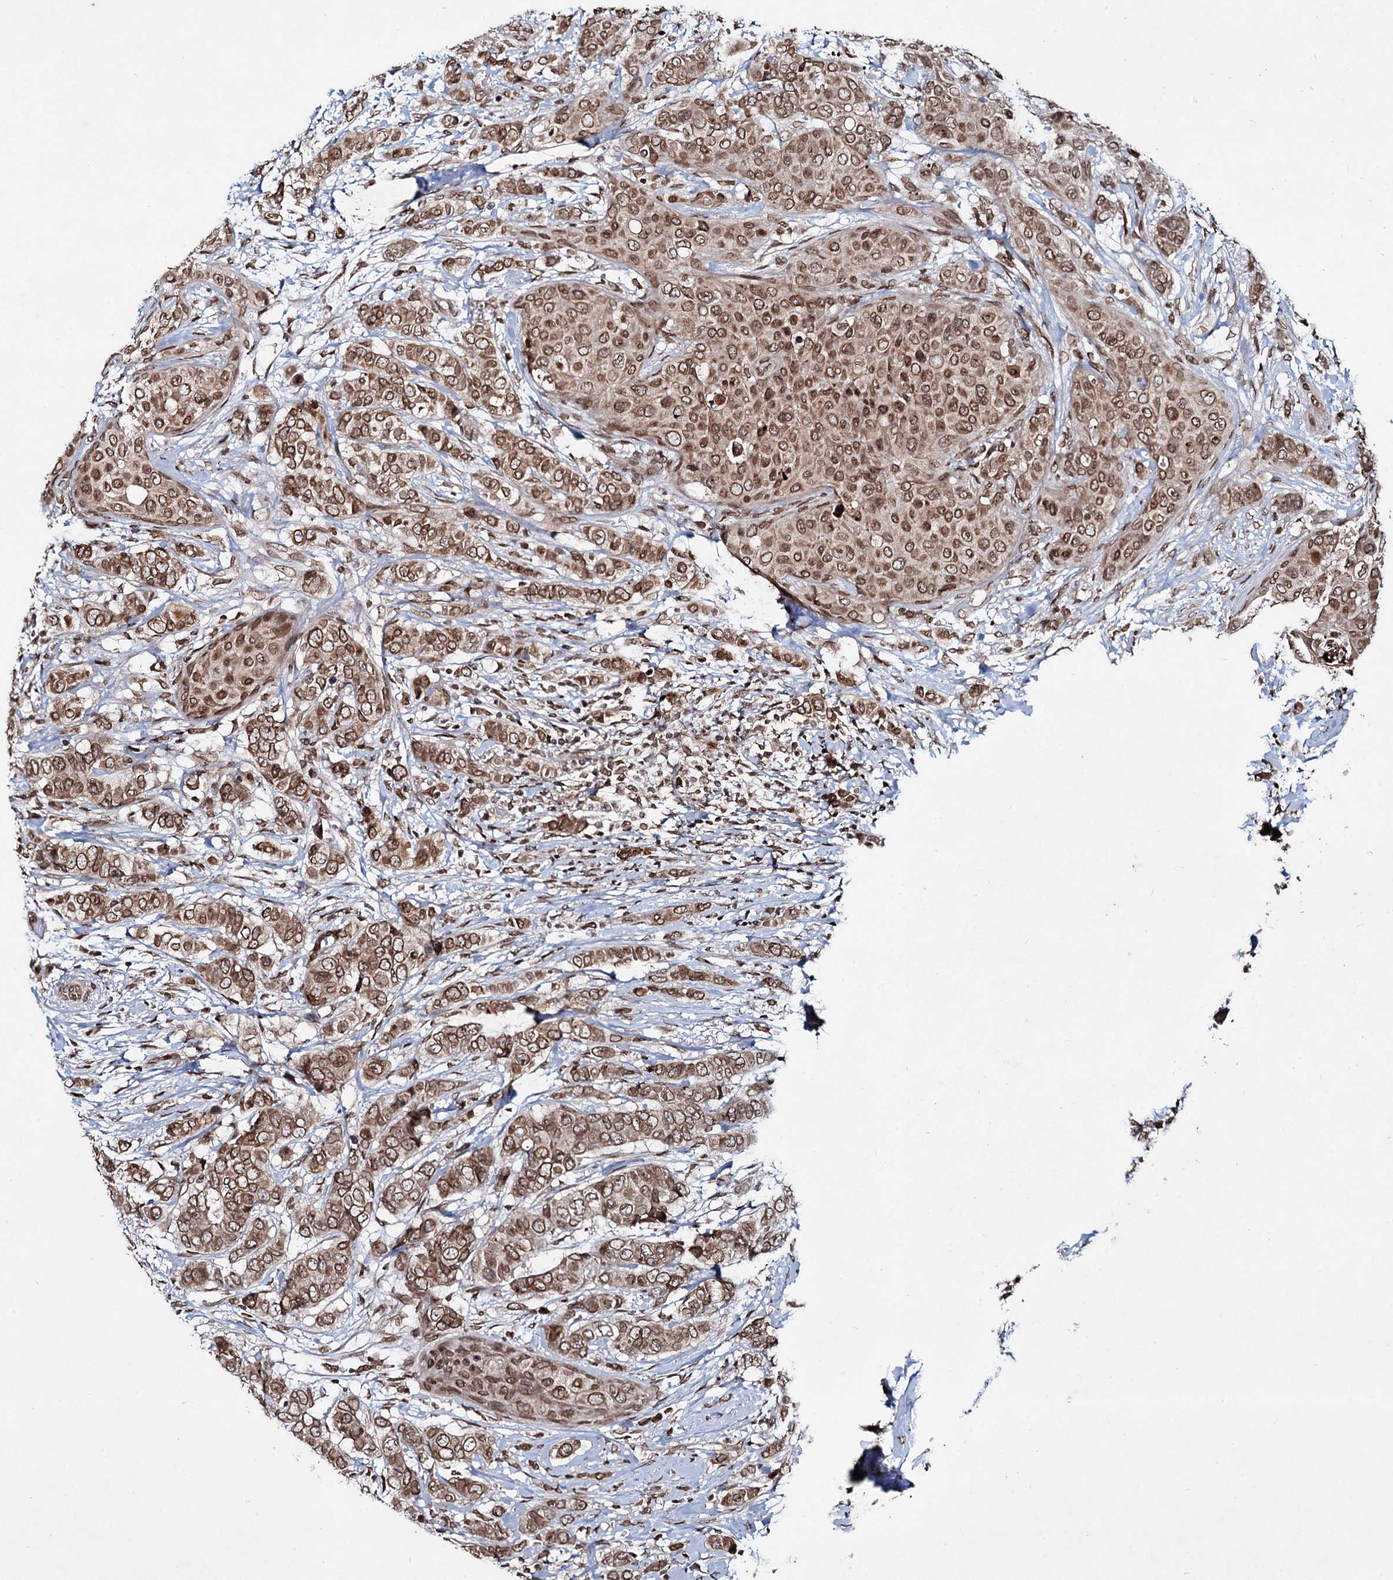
{"staining": {"intensity": "strong", "quantity": ">75%", "location": "cytoplasmic/membranous,nuclear"}, "tissue": "breast cancer", "cell_type": "Tumor cells", "image_type": "cancer", "snomed": [{"axis": "morphology", "description": "Lobular carcinoma"}, {"axis": "topography", "description": "Breast"}], "caption": "There is high levels of strong cytoplasmic/membranous and nuclear positivity in tumor cells of breast cancer (lobular carcinoma), as demonstrated by immunohistochemical staining (brown color).", "gene": "RNF6", "patient": {"sex": "female", "age": 51}}